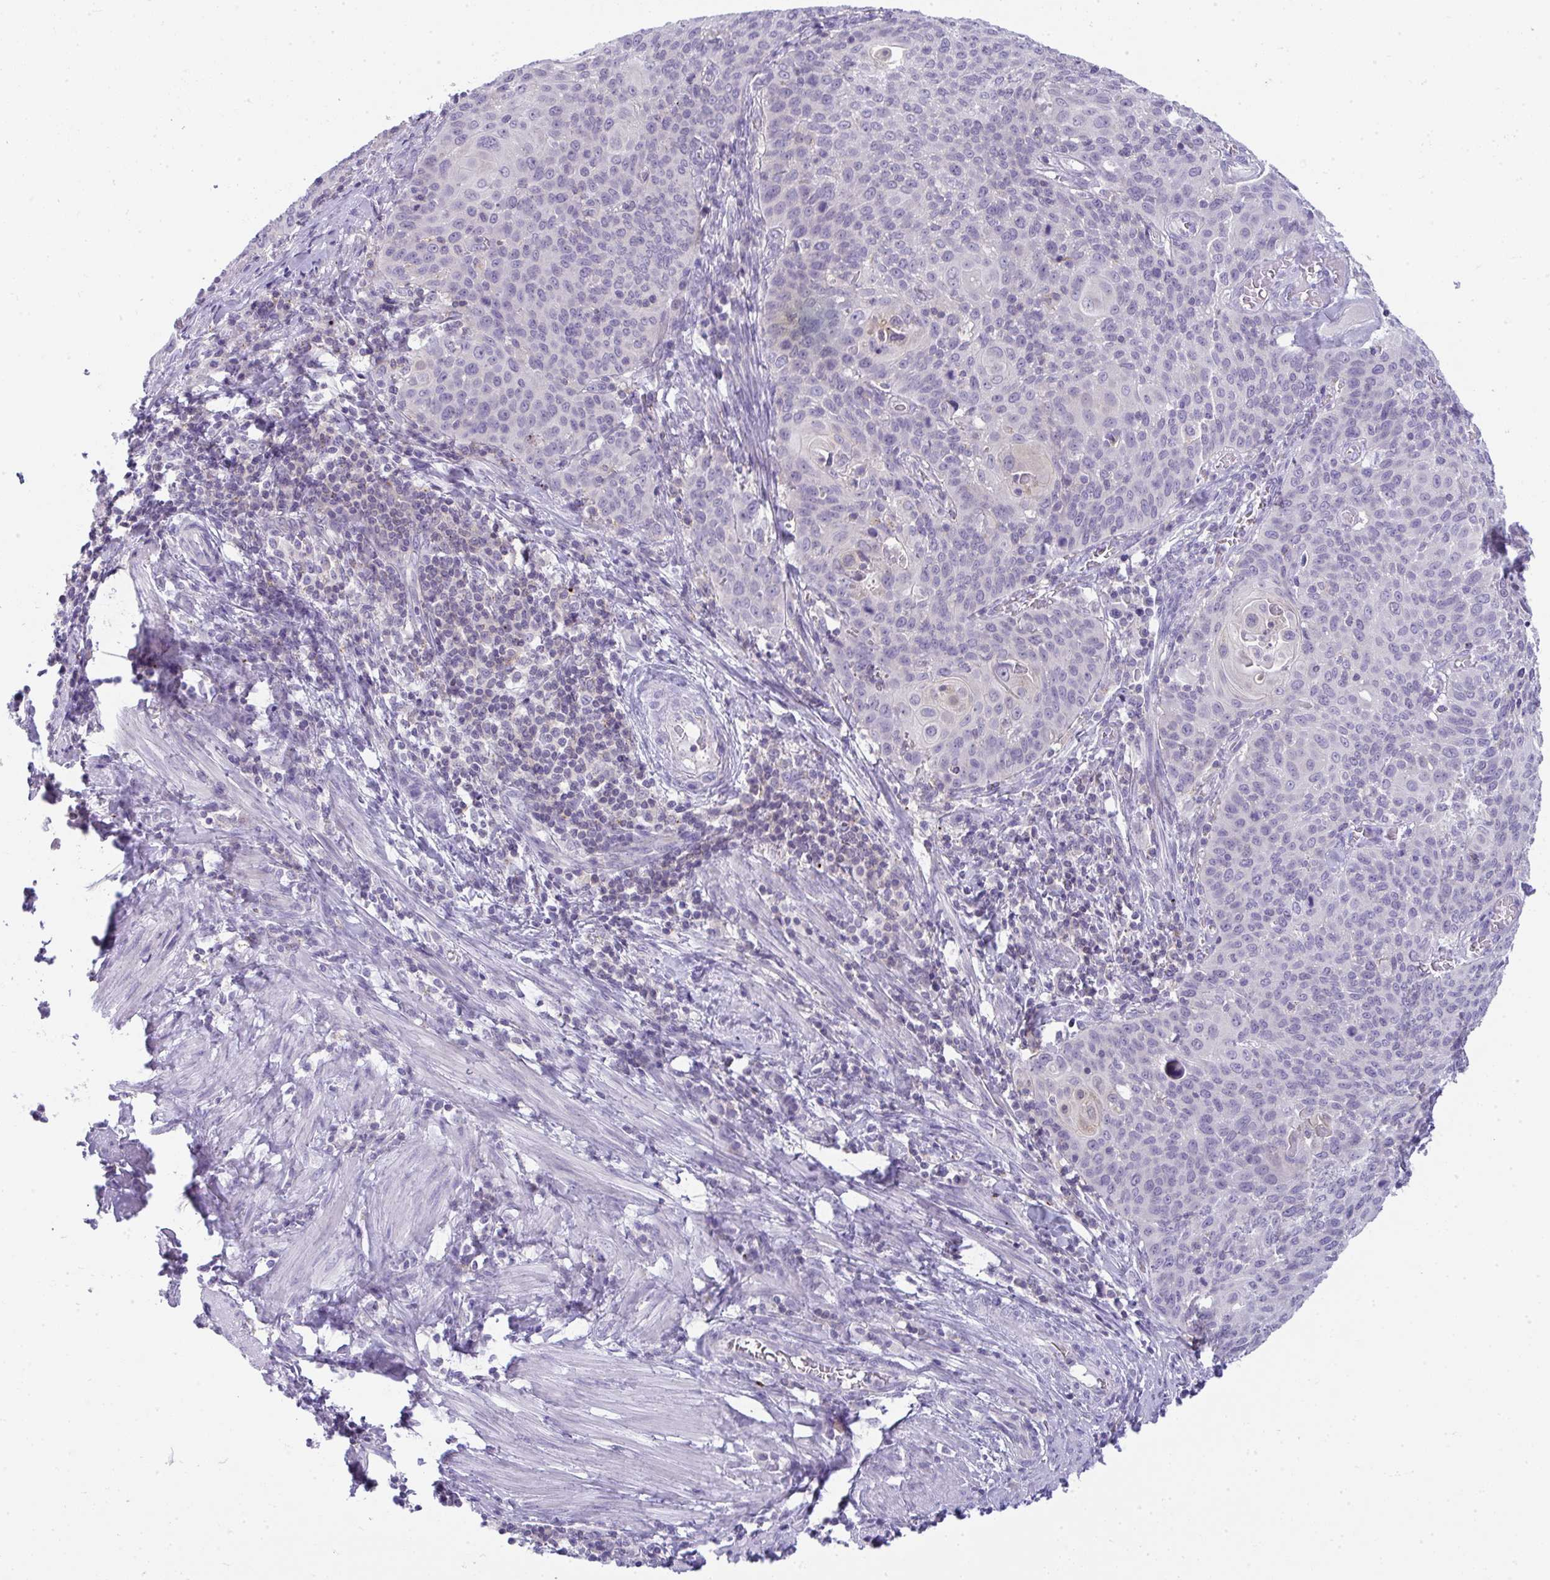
{"staining": {"intensity": "negative", "quantity": "none", "location": "none"}, "tissue": "cervical cancer", "cell_type": "Tumor cells", "image_type": "cancer", "snomed": [{"axis": "morphology", "description": "Squamous cell carcinoma, NOS"}, {"axis": "topography", "description": "Cervix"}], "caption": "High magnification brightfield microscopy of squamous cell carcinoma (cervical) stained with DAB (3,3'-diaminobenzidine) (brown) and counterstained with hematoxylin (blue): tumor cells show no significant positivity. The staining is performed using DAB (3,3'-diaminobenzidine) brown chromogen with nuclei counter-stained in using hematoxylin.", "gene": "VPS4B", "patient": {"sex": "female", "age": 65}}